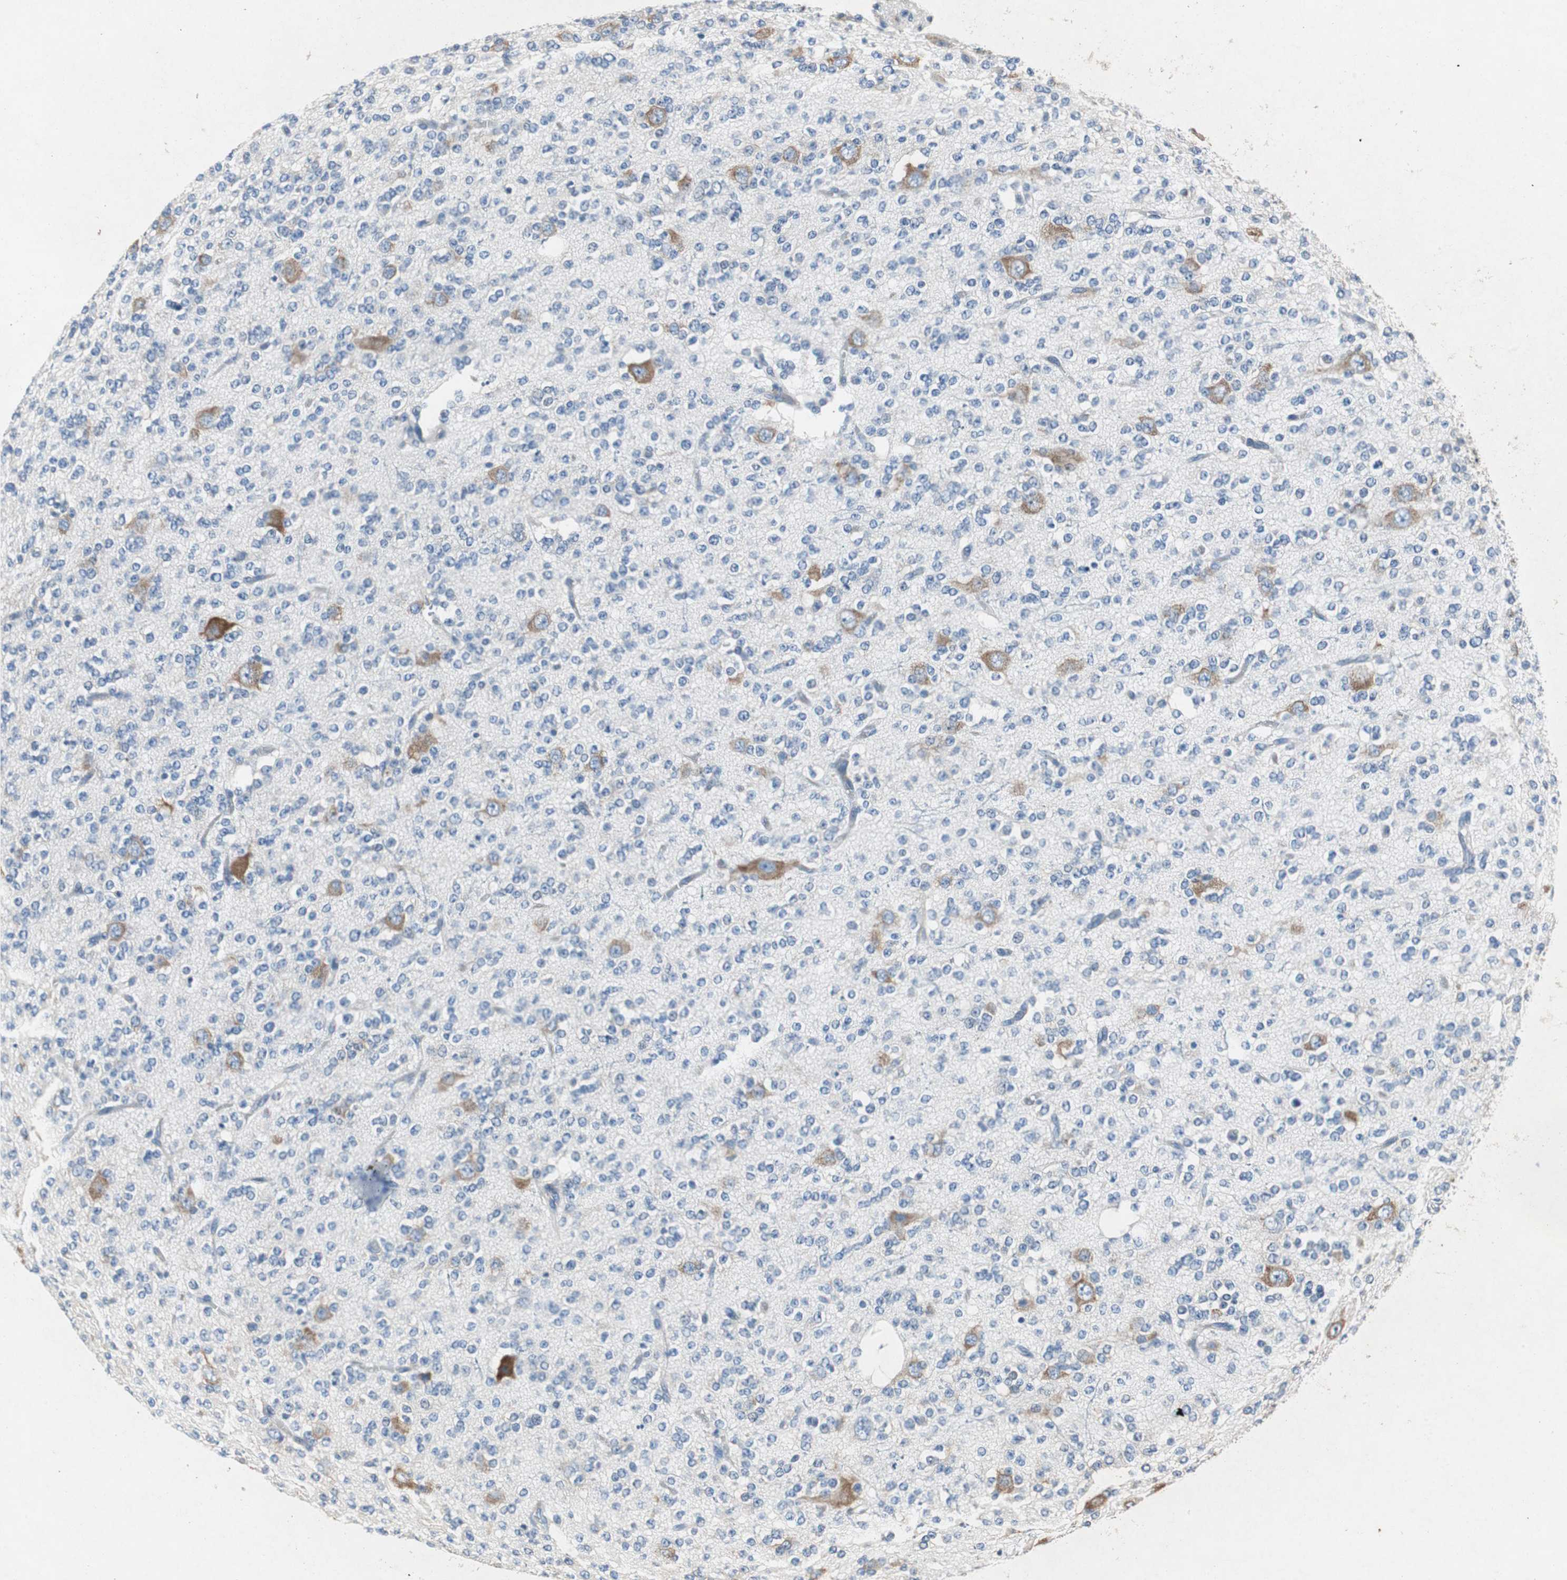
{"staining": {"intensity": "moderate", "quantity": "<25%", "location": "cytoplasmic/membranous"}, "tissue": "glioma", "cell_type": "Tumor cells", "image_type": "cancer", "snomed": [{"axis": "morphology", "description": "Glioma, malignant, Low grade"}, {"axis": "topography", "description": "Brain"}], "caption": "Brown immunohistochemical staining in glioma shows moderate cytoplasmic/membranous positivity in approximately <25% of tumor cells.", "gene": "RPL35", "patient": {"sex": "male", "age": 38}}